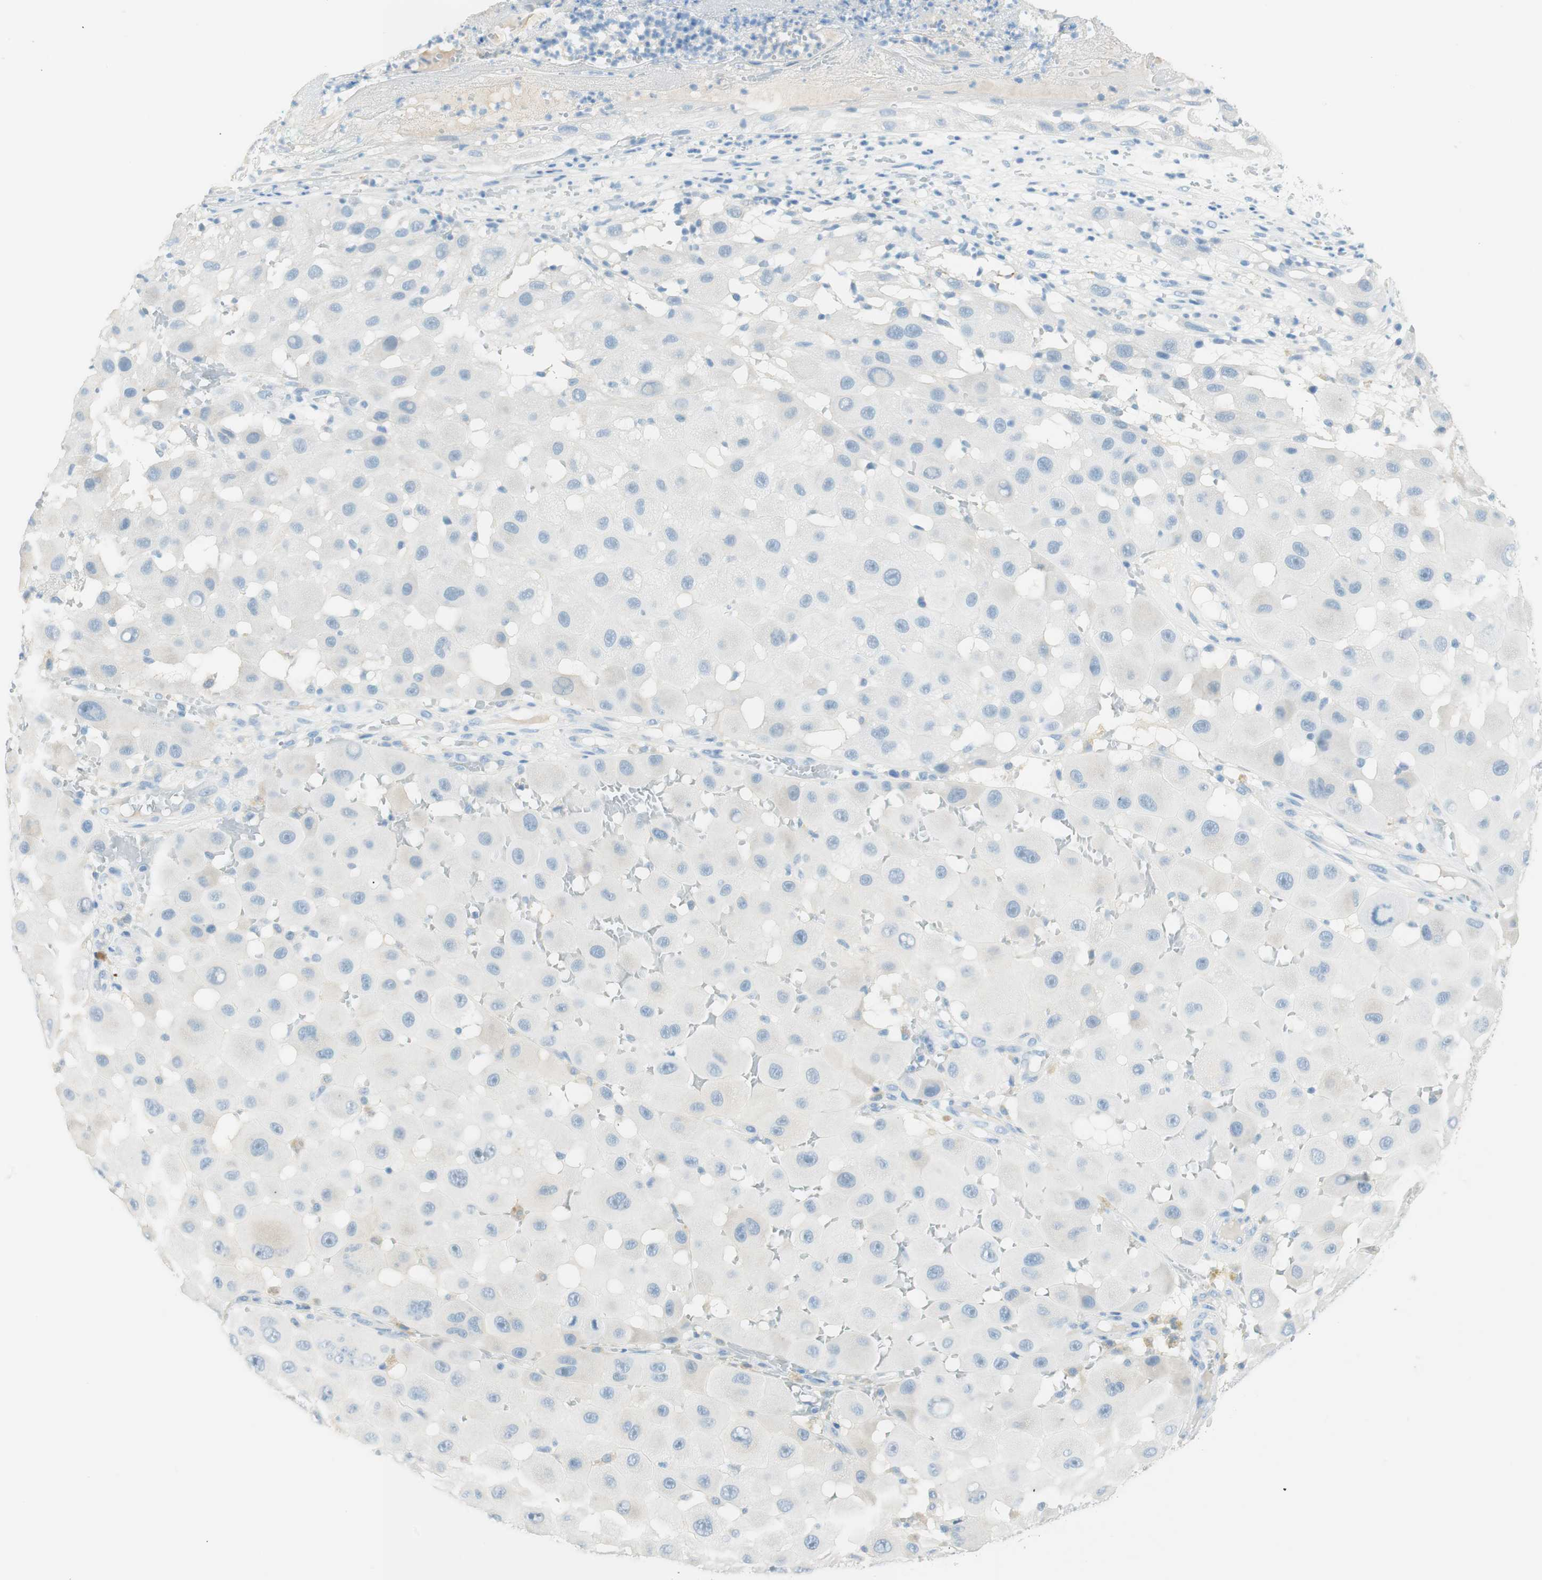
{"staining": {"intensity": "negative", "quantity": "none", "location": "none"}, "tissue": "melanoma", "cell_type": "Tumor cells", "image_type": "cancer", "snomed": [{"axis": "morphology", "description": "Malignant melanoma, NOS"}, {"axis": "topography", "description": "Skin"}], "caption": "Immunohistochemistry of human malignant melanoma shows no expression in tumor cells.", "gene": "TNFRSF13C", "patient": {"sex": "female", "age": 81}}